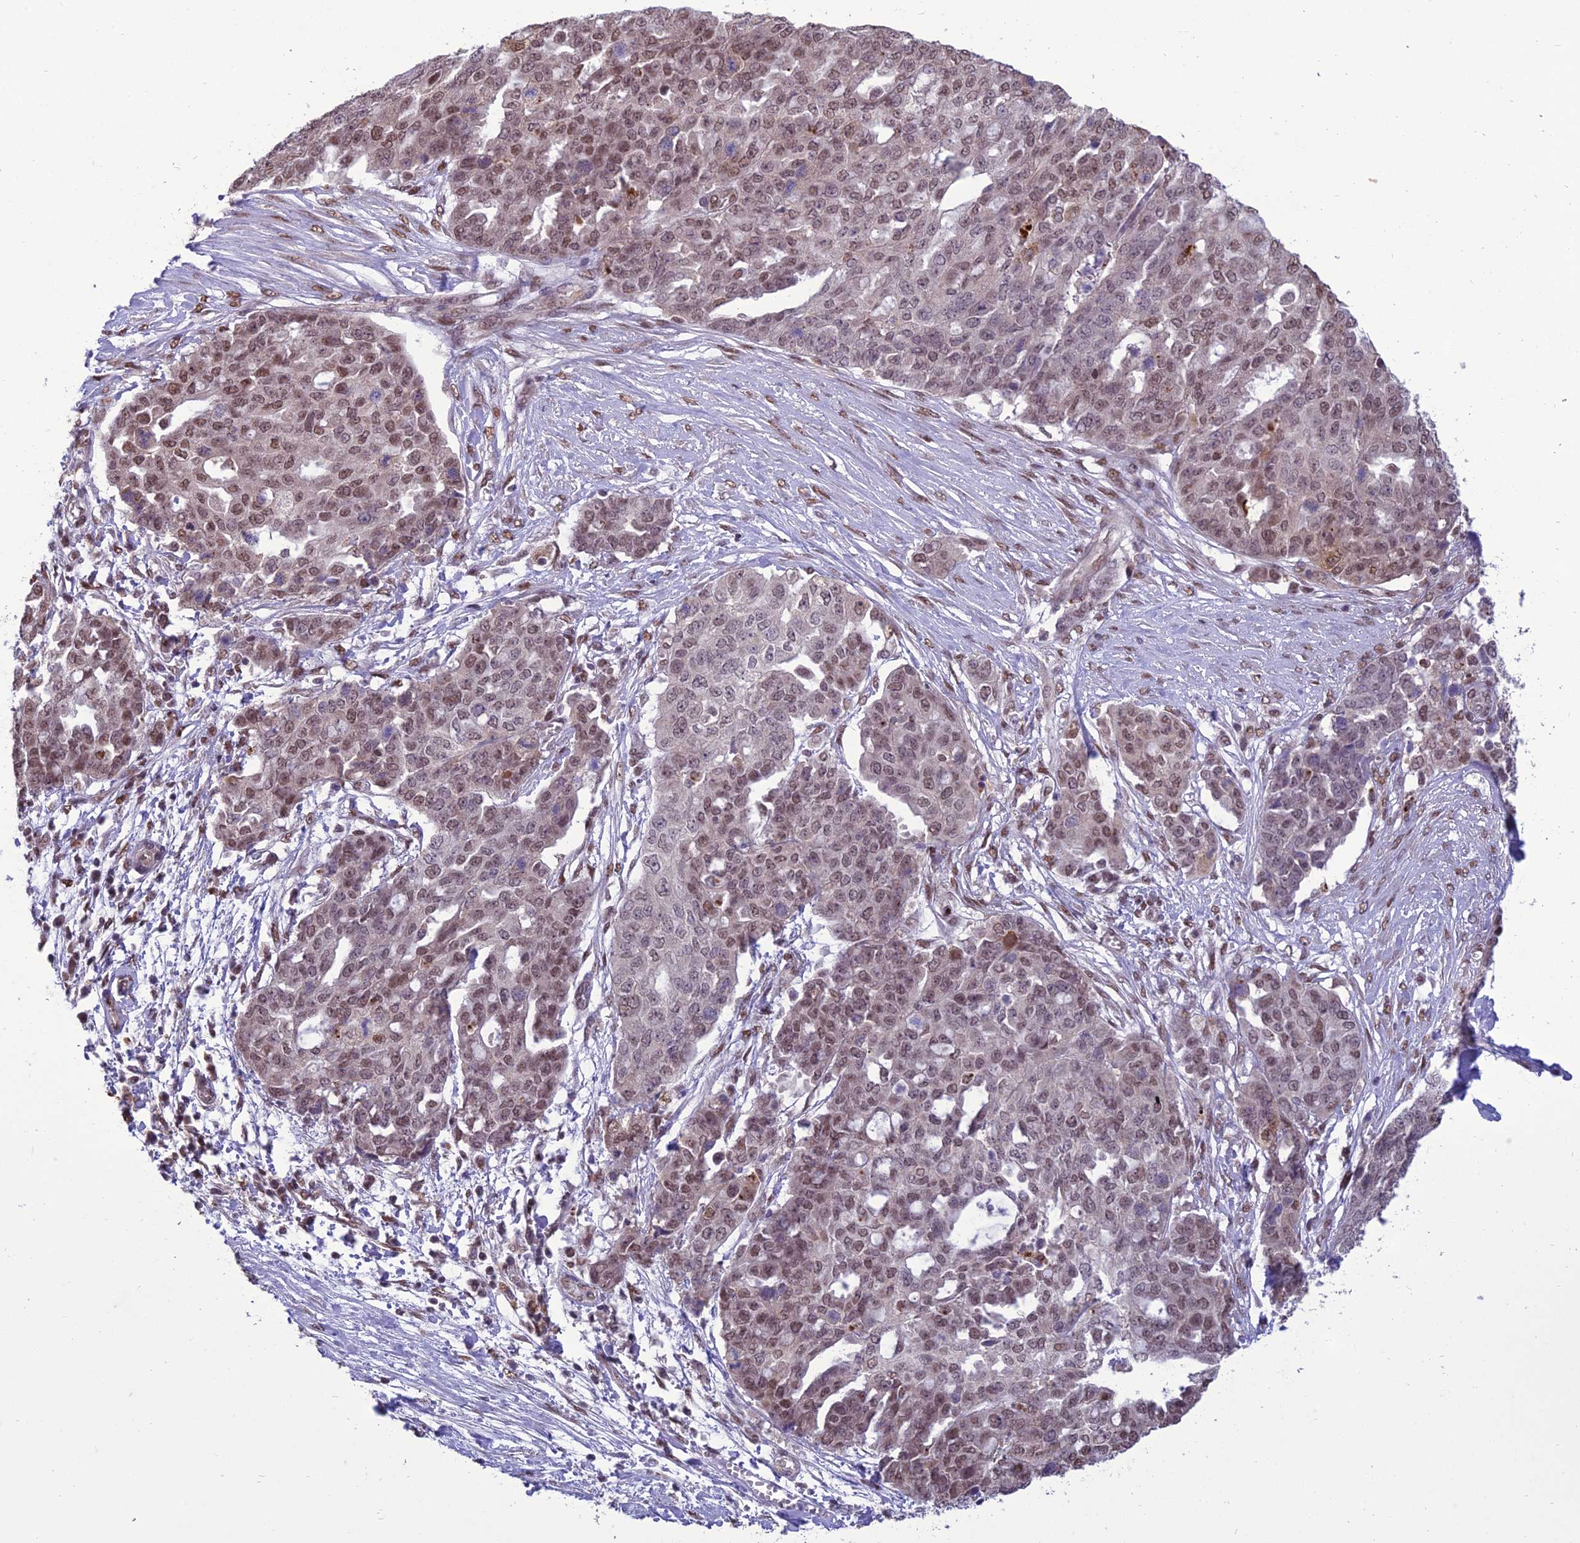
{"staining": {"intensity": "moderate", "quantity": ">75%", "location": "nuclear"}, "tissue": "ovarian cancer", "cell_type": "Tumor cells", "image_type": "cancer", "snomed": [{"axis": "morphology", "description": "Cystadenocarcinoma, serous, NOS"}, {"axis": "topography", "description": "Soft tissue"}, {"axis": "topography", "description": "Ovary"}], "caption": "An image showing moderate nuclear staining in approximately >75% of tumor cells in ovarian cancer (serous cystadenocarcinoma), as visualized by brown immunohistochemical staining.", "gene": "RANBP3", "patient": {"sex": "female", "age": 57}}